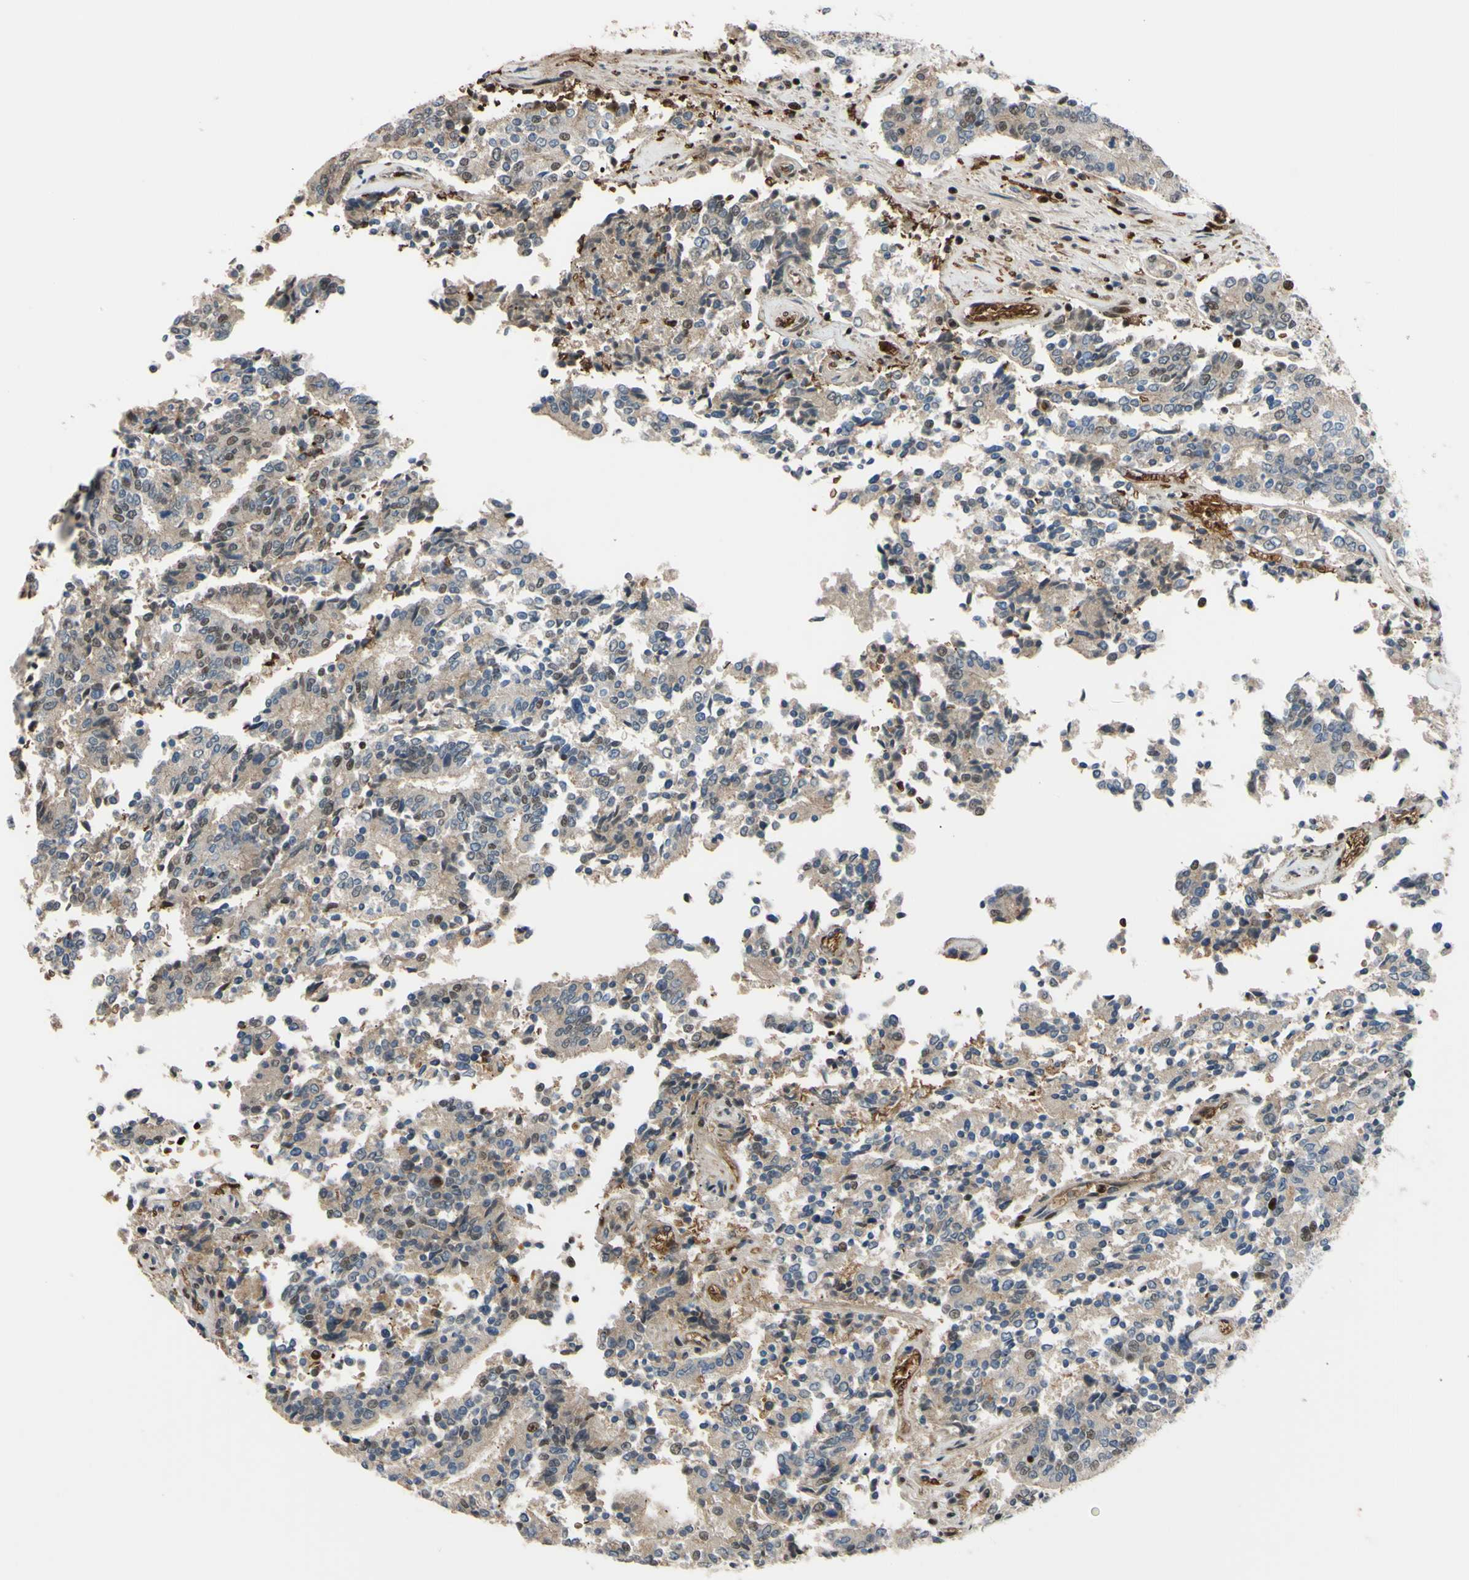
{"staining": {"intensity": "weak", "quantity": ">75%", "location": "cytoplasmic/membranous,nuclear"}, "tissue": "prostate cancer", "cell_type": "Tumor cells", "image_type": "cancer", "snomed": [{"axis": "morphology", "description": "Normal tissue, NOS"}, {"axis": "morphology", "description": "Adenocarcinoma, High grade"}, {"axis": "topography", "description": "Prostate"}, {"axis": "topography", "description": "Seminal veicle"}], "caption": "Immunohistochemical staining of high-grade adenocarcinoma (prostate) shows weak cytoplasmic/membranous and nuclear protein expression in about >75% of tumor cells. (DAB = brown stain, brightfield microscopy at high magnification).", "gene": "THAP12", "patient": {"sex": "male", "age": 55}}